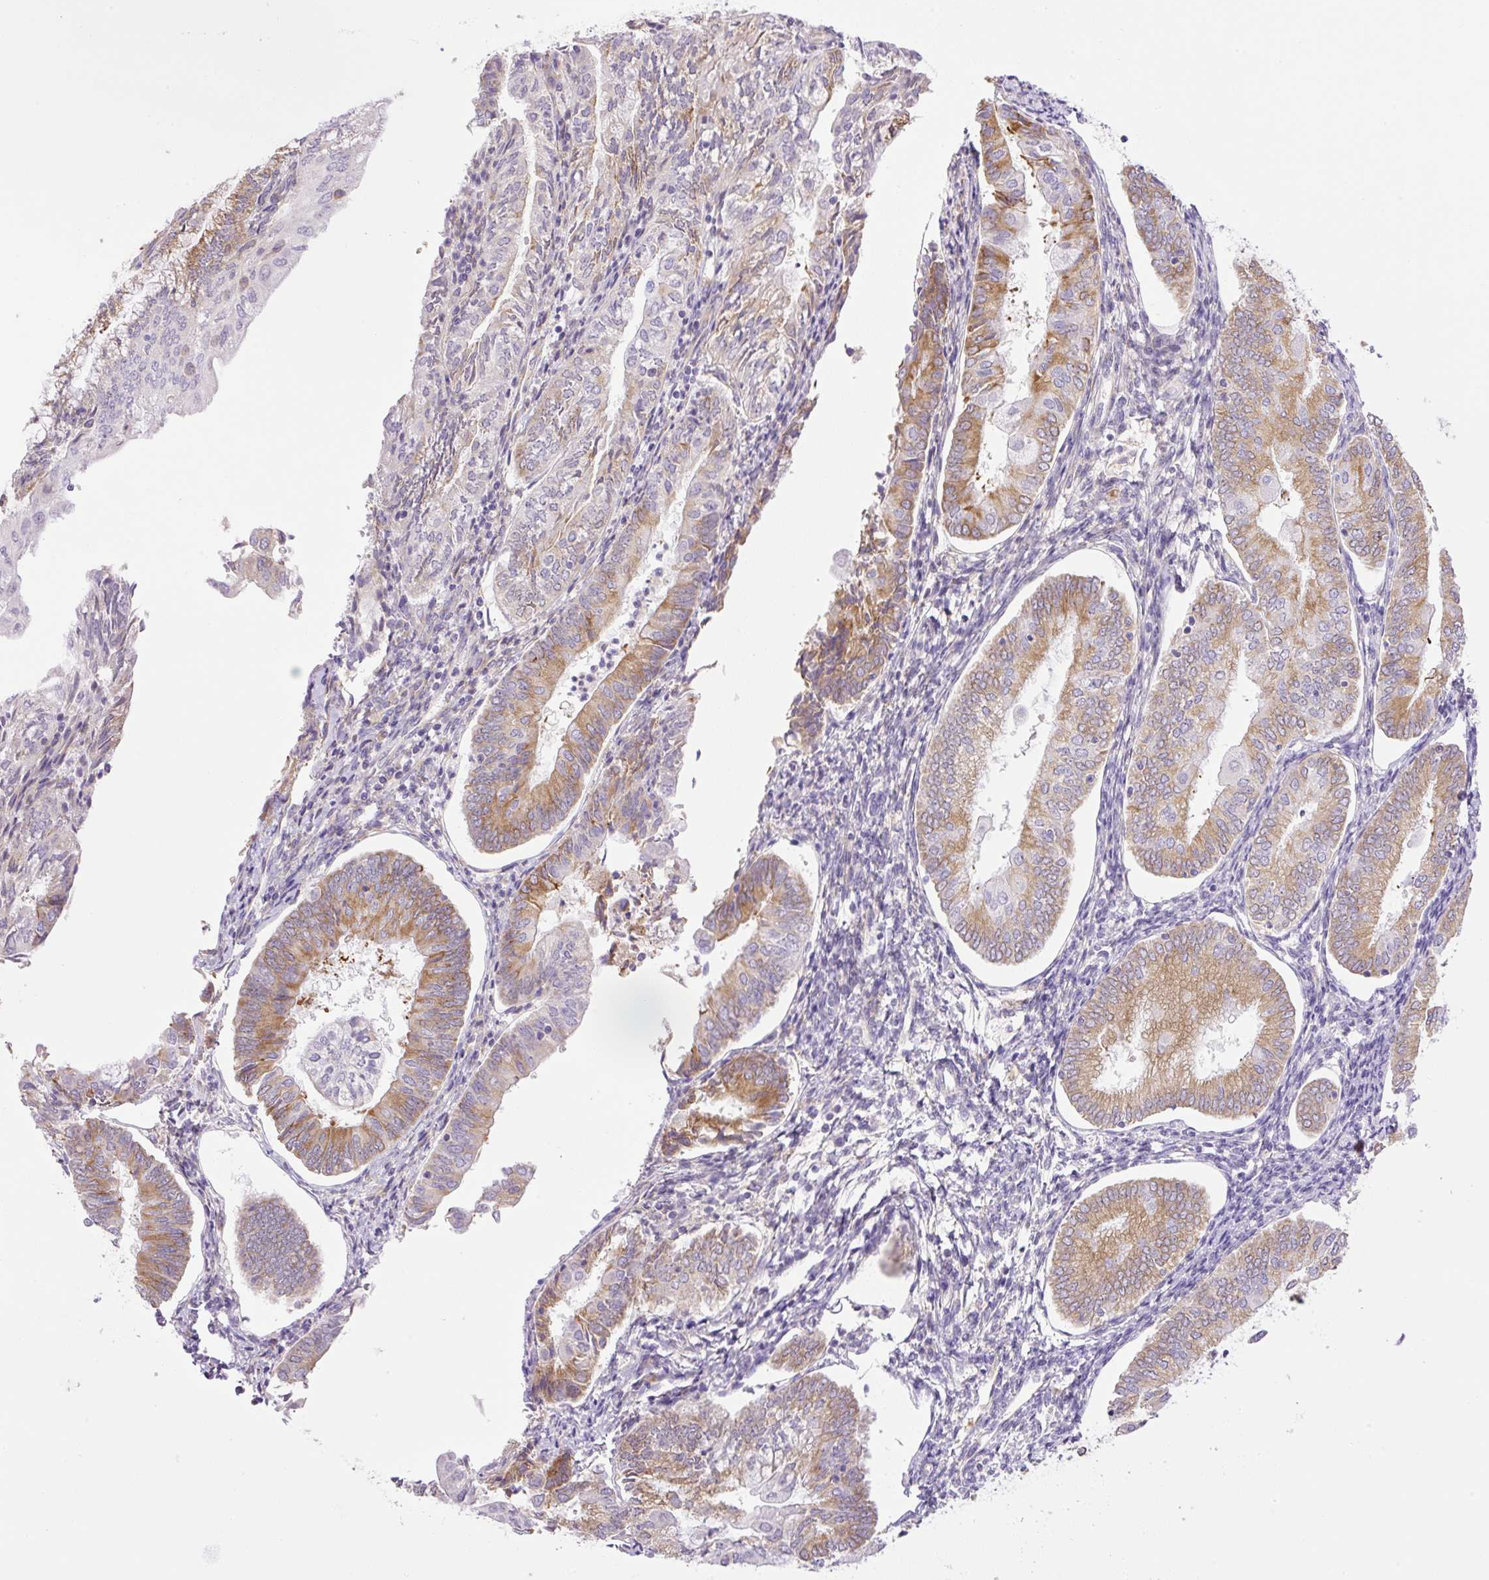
{"staining": {"intensity": "moderate", "quantity": "25%-75%", "location": "cytoplasmic/membranous"}, "tissue": "endometrial cancer", "cell_type": "Tumor cells", "image_type": "cancer", "snomed": [{"axis": "morphology", "description": "Adenocarcinoma, NOS"}, {"axis": "topography", "description": "Endometrium"}], "caption": "The micrograph demonstrates immunohistochemical staining of endometrial cancer (adenocarcinoma). There is moderate cytoplasmic/membranous expression is appreciated in approximately 25%-75% of tumor cells.", "gene": "POFUT1", "patient": {"sex": "female", "age": 55}}